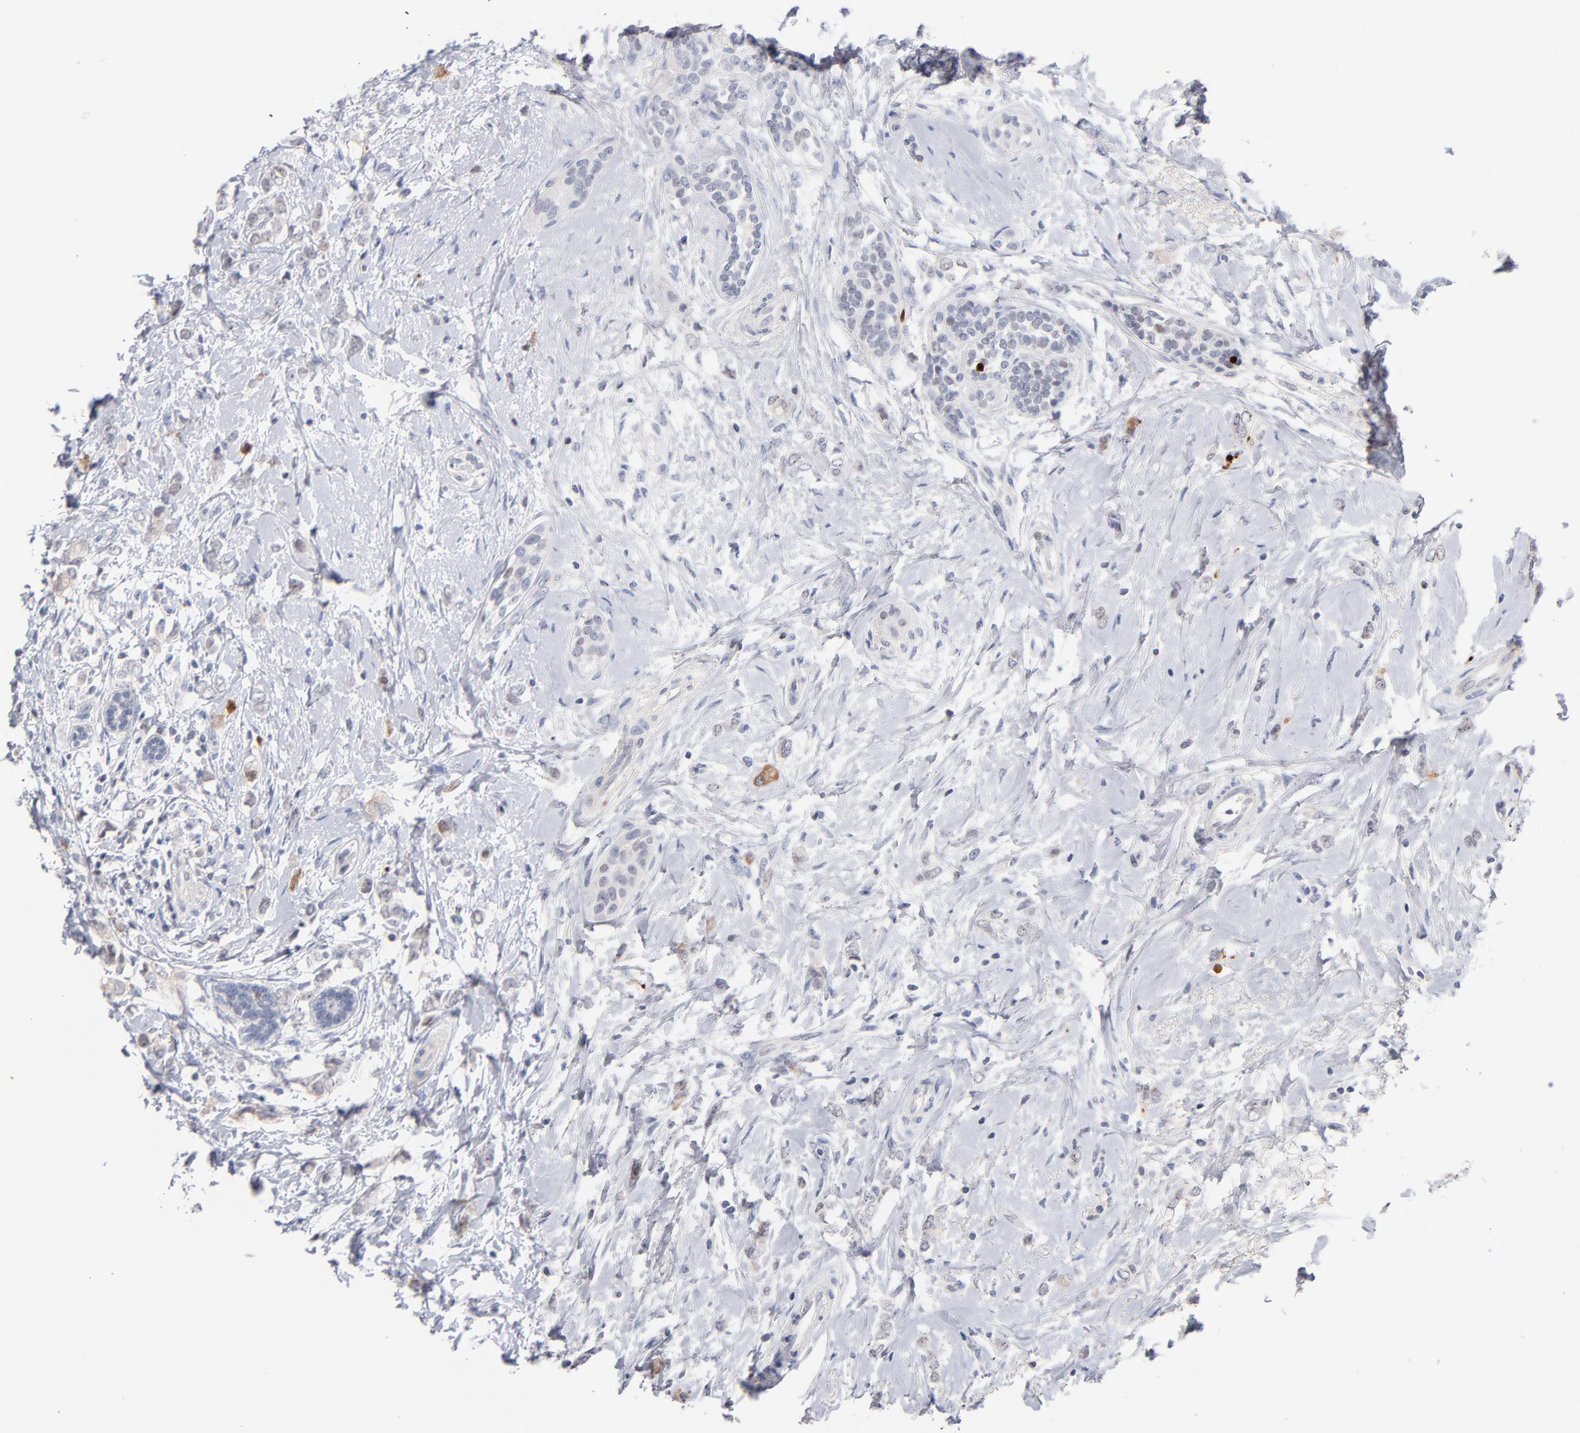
{"staining": {"intensity": "negative", "quantity": "none", "location": "none"}, "tissue": "breast cancer", "cell_type": "Tumor cells", "image_type": "cancer", "snomed": [{"axis": "morphology", "description": "Normal tissue, NOS"}, {"axis": "morphology", "description": "Lobular carcinoma"}, {"axis": "topography", "description": "Breast"}], "caption": "Photomicrograph shows no protein staining in tumor cells of lobular carcinoma (breast) tissue.", "gene": "PARP1", "patient": {"sex": "female", "age": 47}}